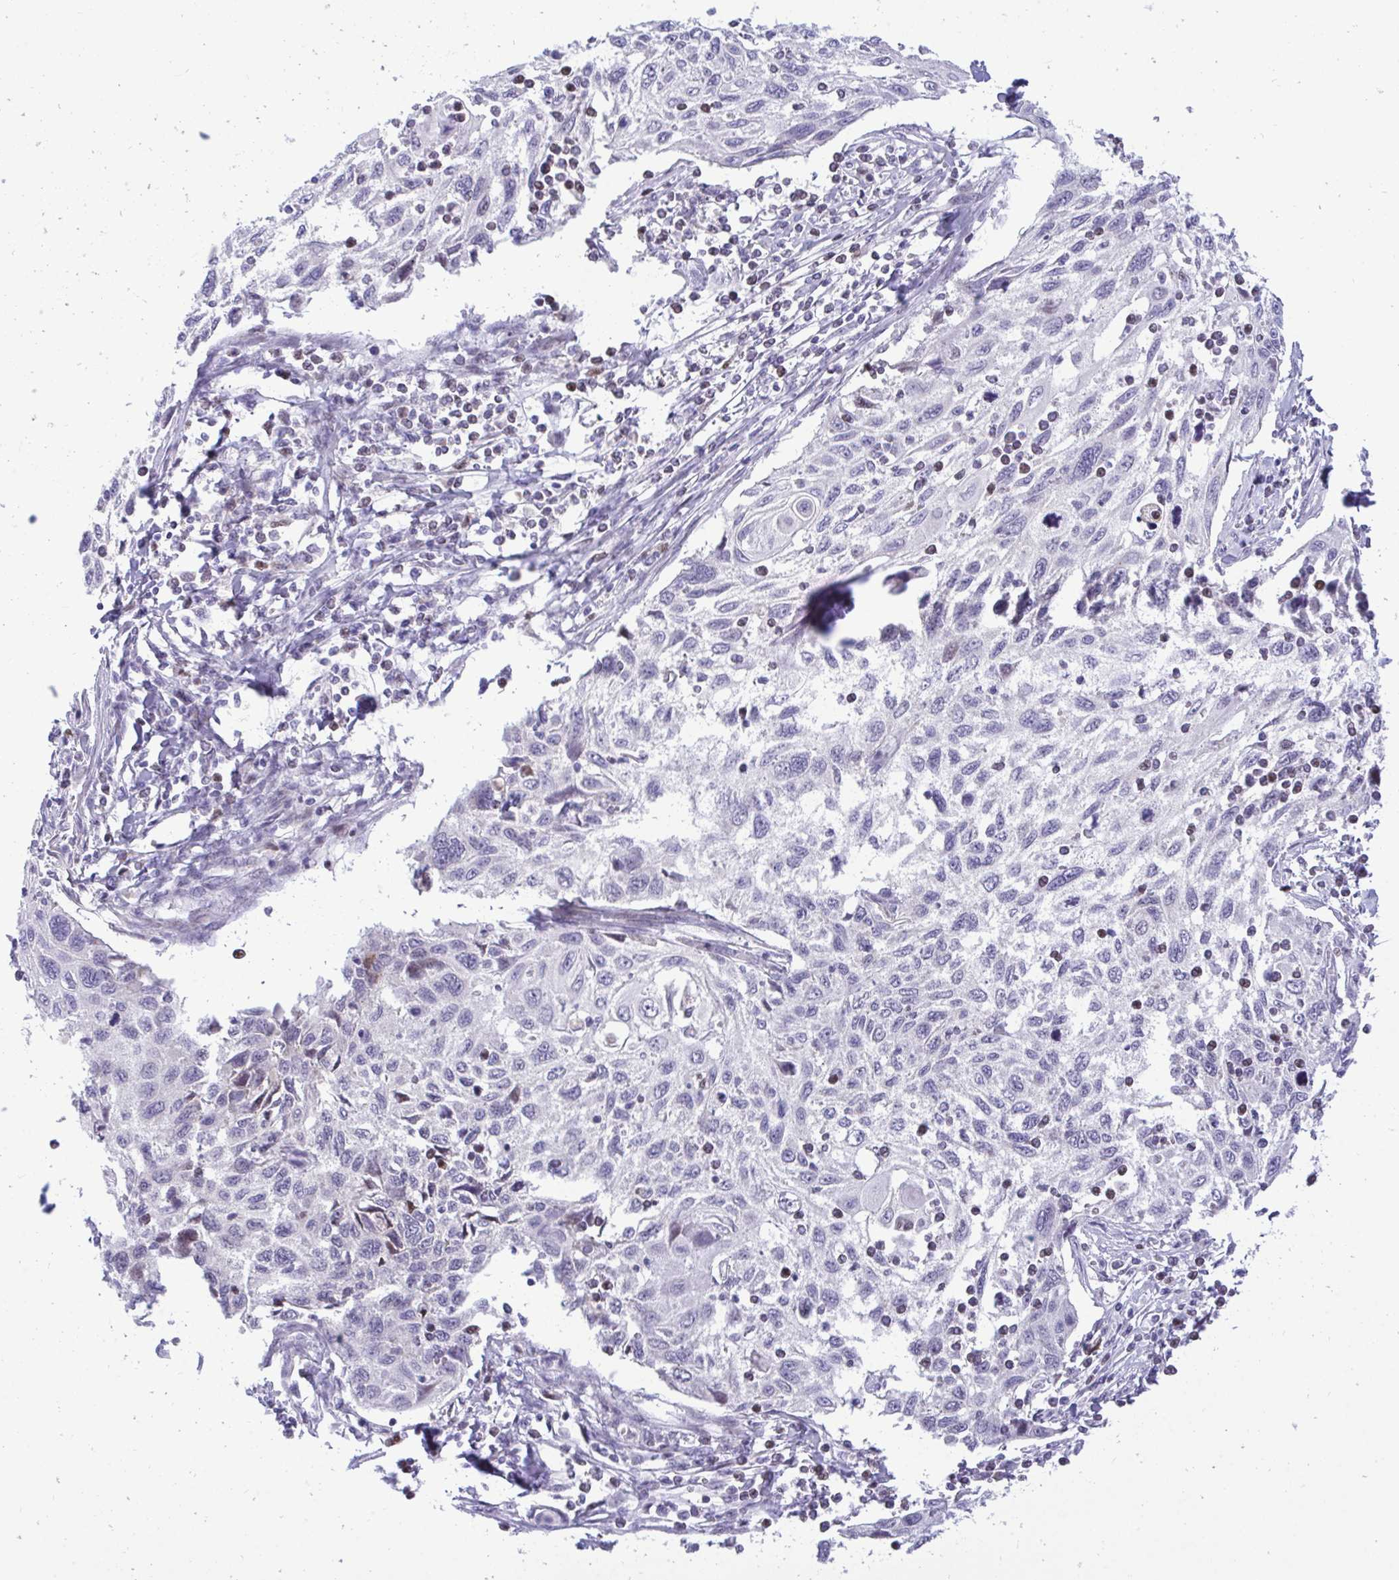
{"staining": {"intensity": "negative", "quantity": "none", "location": "none"}, "tissue": "cervical cancer", "cell_type": "Tumor cells", "image_type": "cancer", "snomed": [{"axis": "morphology", "description": "Squamous cell carcinoma, NOS"}, {"axis": "topography", "description": "Cervix"}], "caption": "Protein analysis of squamous cell carcinoma (cervical) exhibits no significant staining in tumor cells.", "gene": "EPOP", "patient": {"sex": "female", "age": 70}}